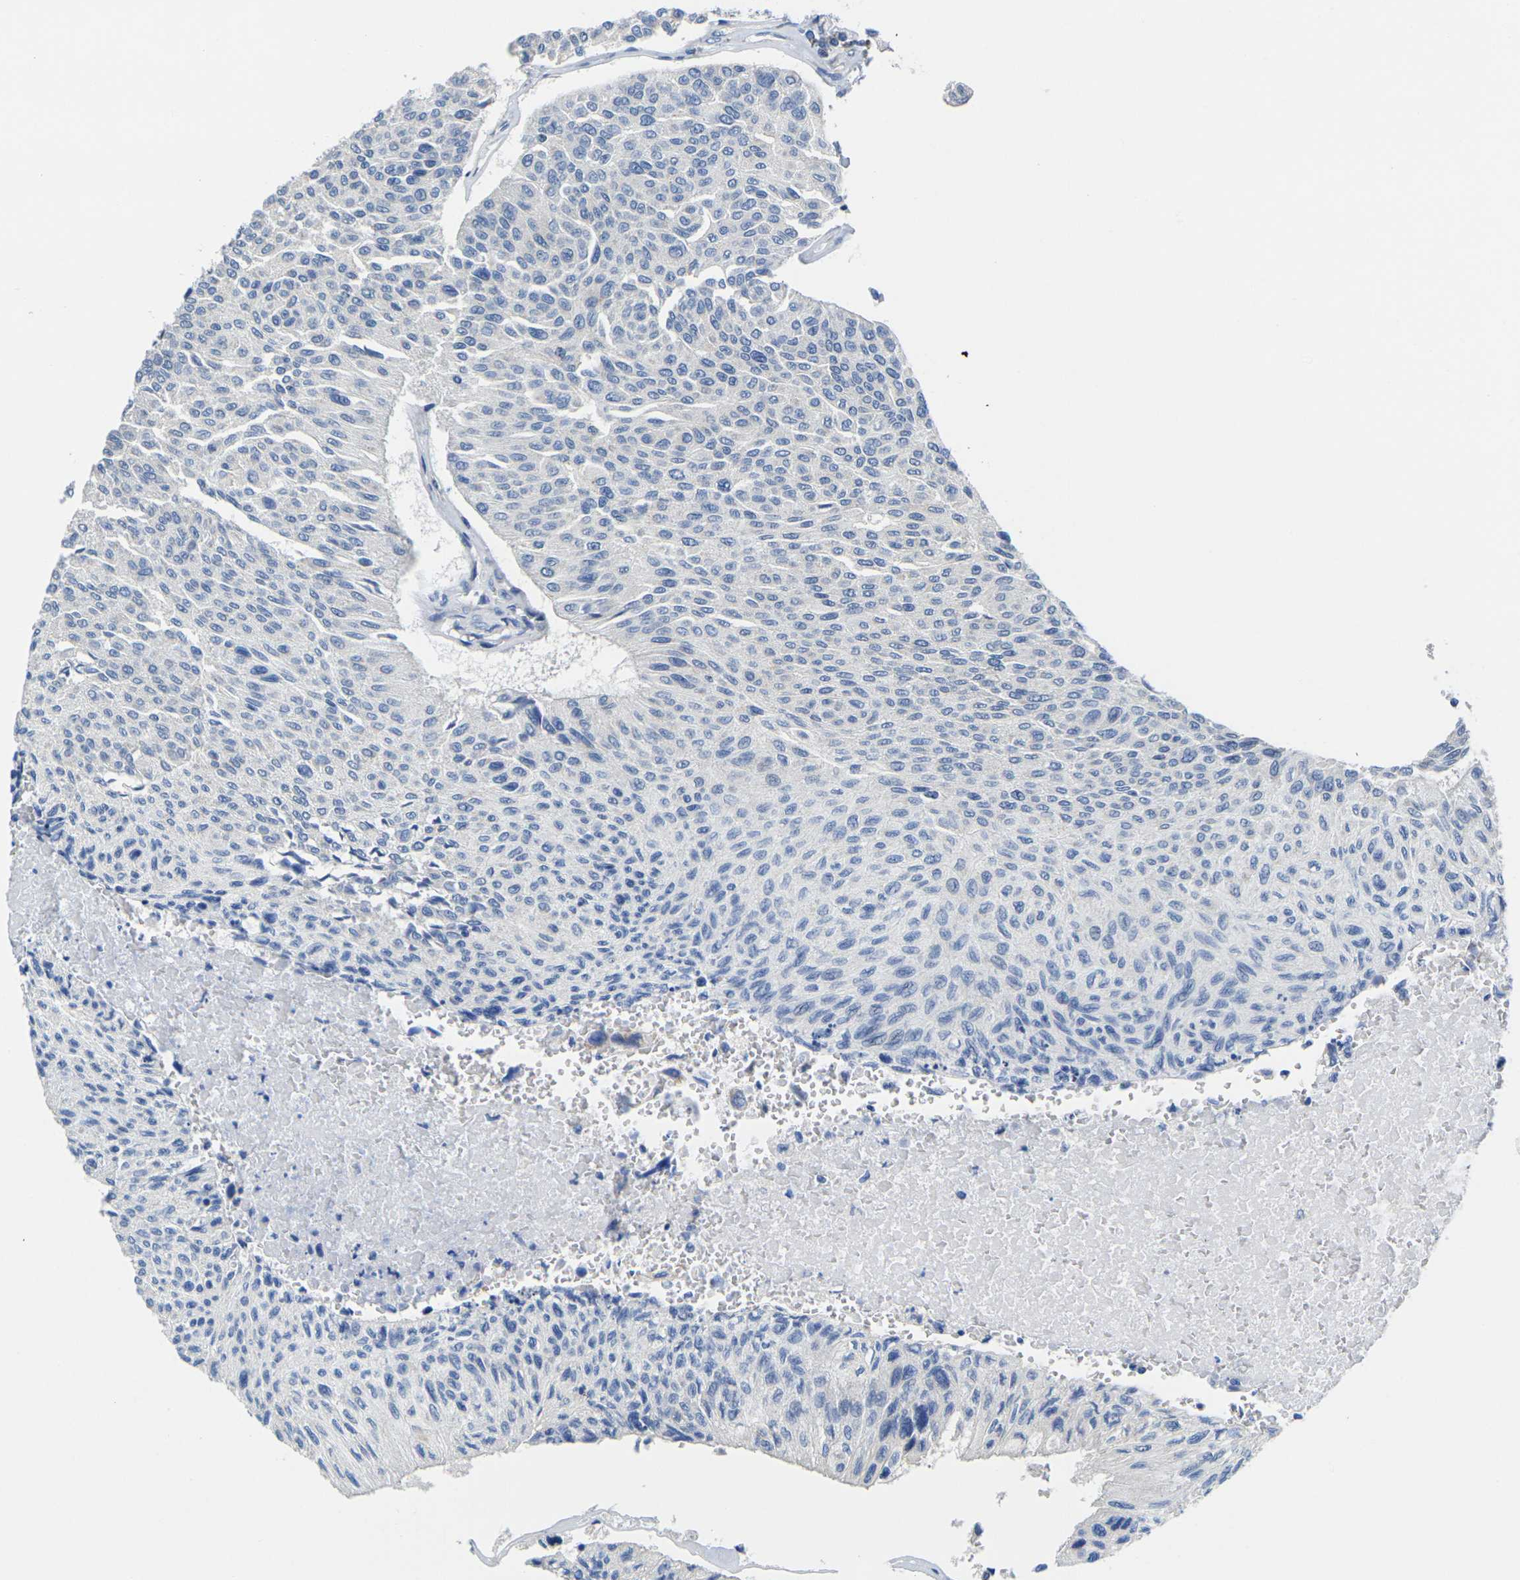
{"staining": {"intensity": "negative", "quantity": "none", "location": "none"}, "tissue": "urothelial cancer", "cell_type": "Tumor cells", "image_type": "cancer", "snomed": [{"axis": "morphology", "description": "Urothelial carcinoma, High grade"}, {"axis": "topography", "description": "Urinary bladder"}], "caption": "Human urothelial cancer stained for a protein using immunohistochemistry (IHC) reveals no positivity in tumor cells.", "gene": "TMEM204", "patient": {"sex": "male", "age": 66}}